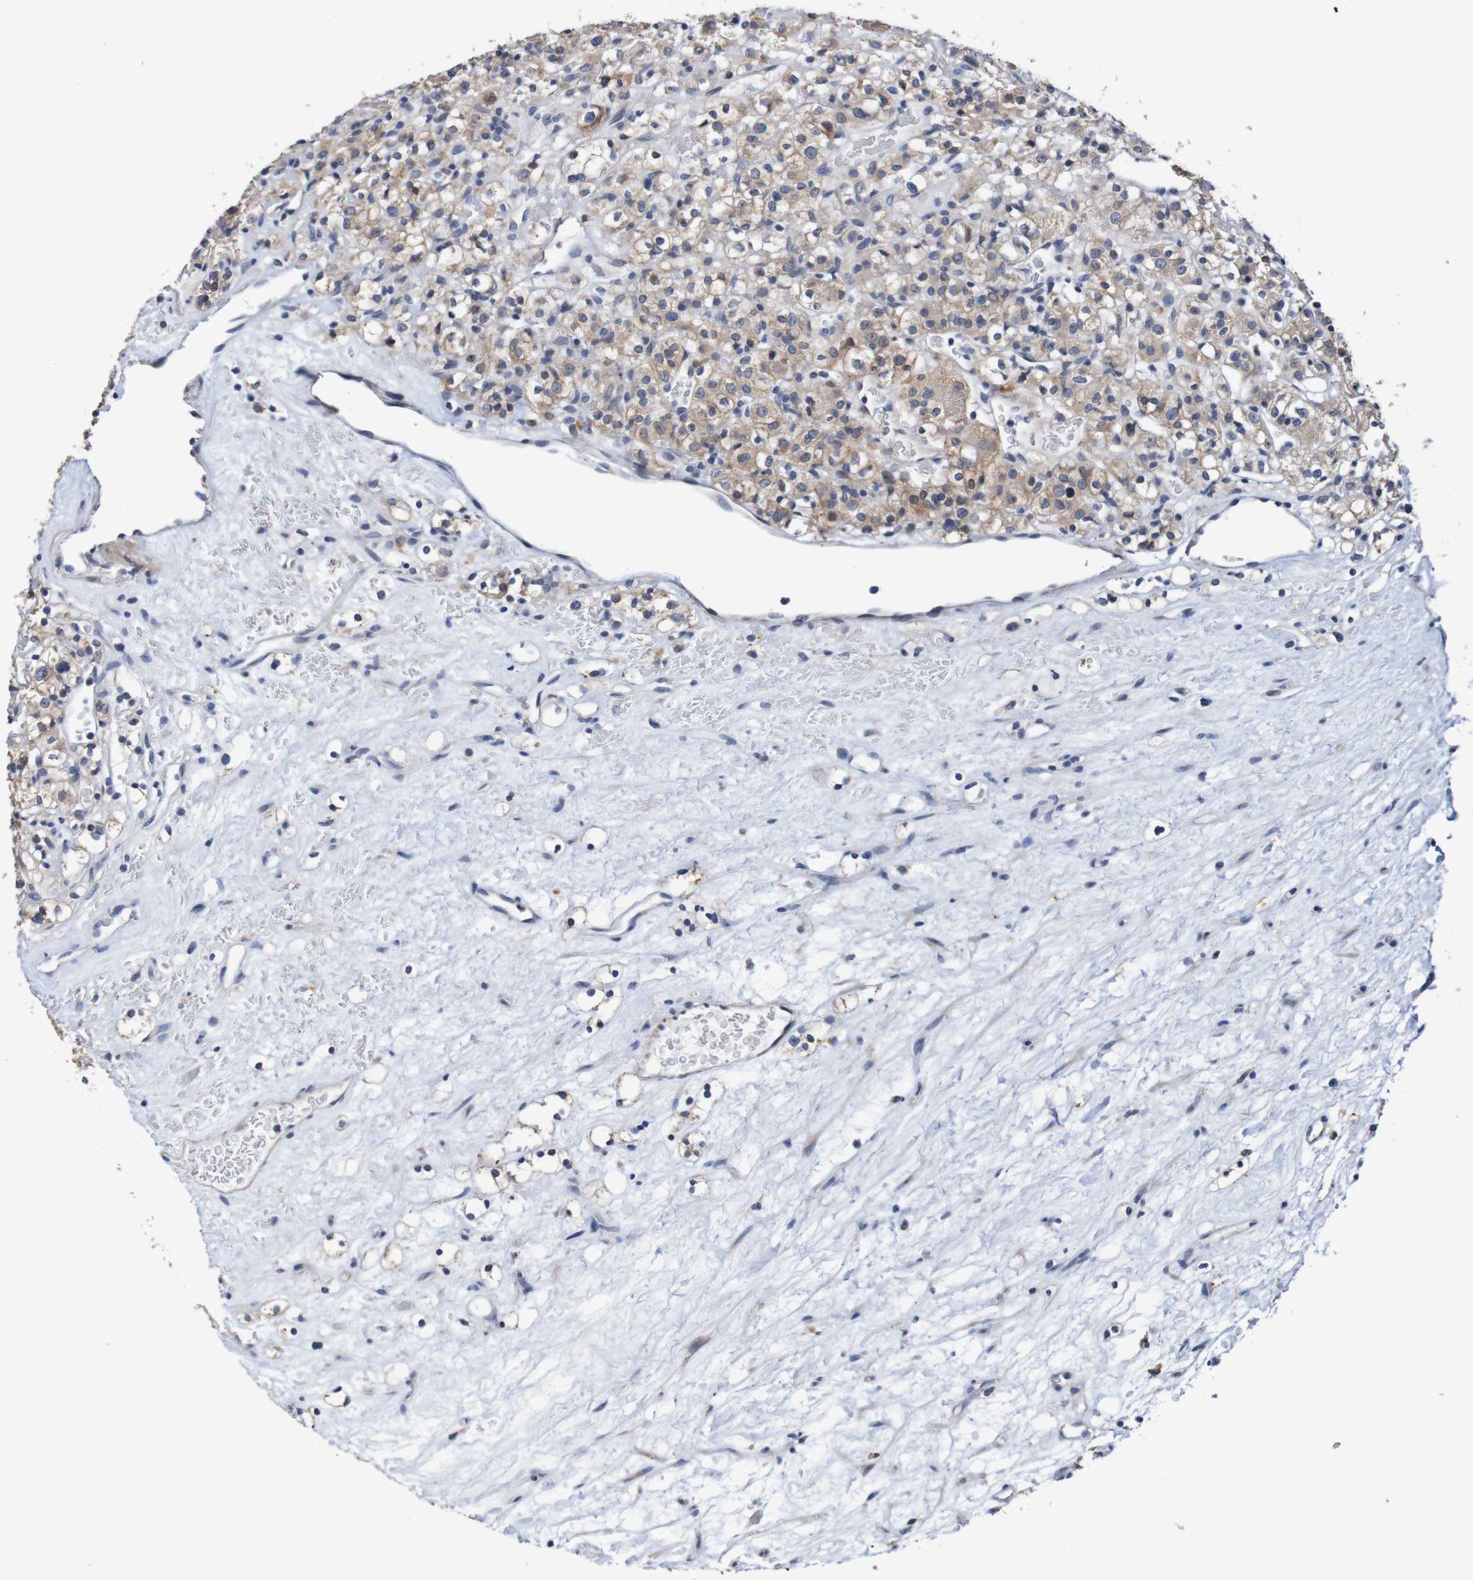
{"staining": {"intensity": "weak", "quantity": ">75%", "location": "cytoplasmic/membranous"}, "tissue": "renal cancer", "cell_type": "Tumor cells", "image_type": "cancer", "snomed": [{"axis": "morphology", "description": "Normal tissue, NOS"}, {"axis": "morphology", "description": "Adenocarcinoma, NOS"}, {"axis": "topography", "description": "Kidney"}], "caption": "Protein staining of adenocarcinoma (renal) tissue demonstrates weak cytoplasmic/membranous expression in approximately >75% of tumor cells. (DAB (3,3'-diaminobenzidine) IHC with brightfield microscopy, high magnification).", "gene": "FIBP", "patient": {"sex": "female", "age": 72}}